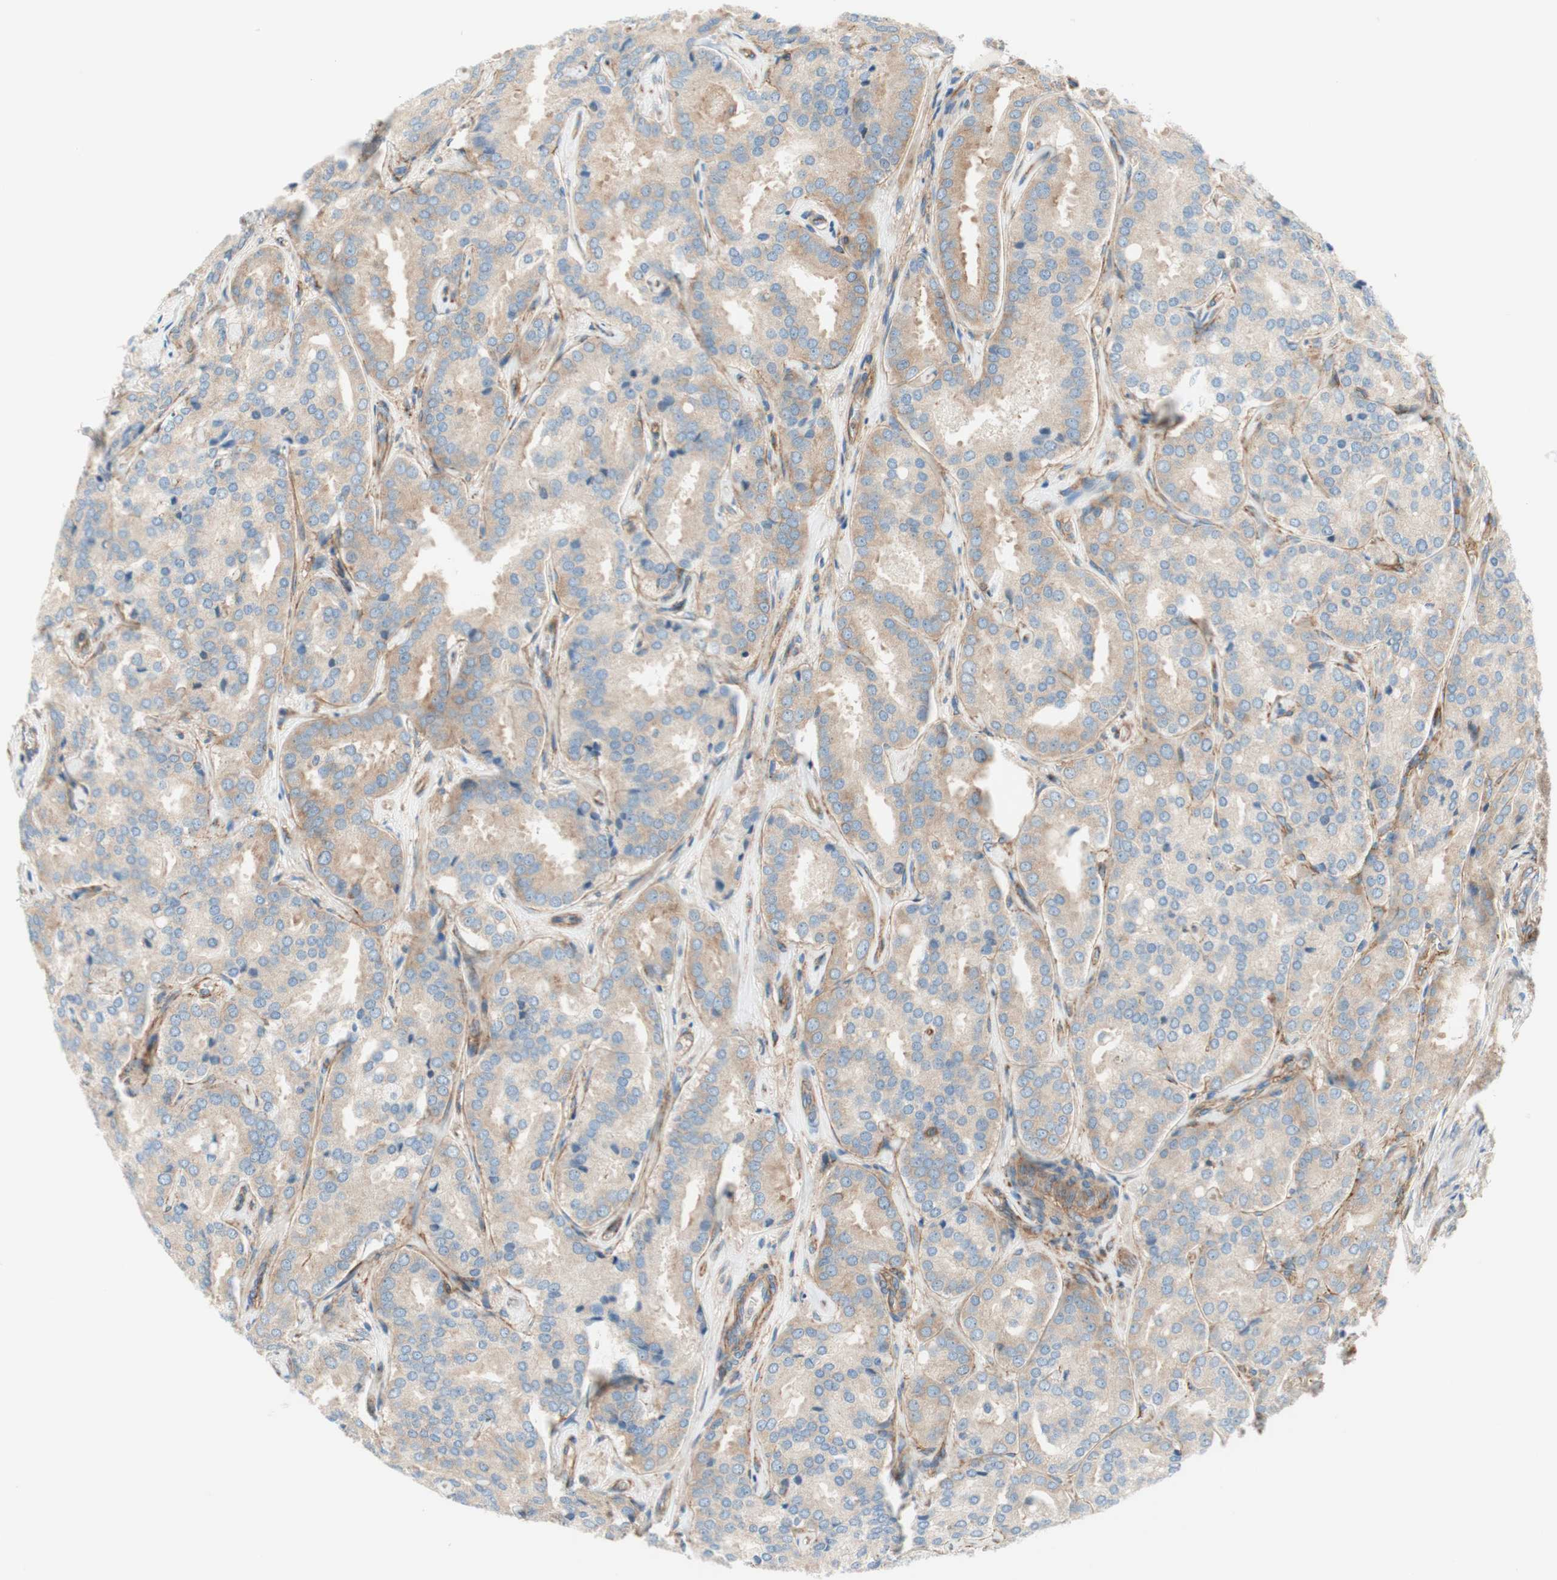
{"staining": {"intensity": "weak", "quantity": ">75%", "location": "cytoplasmic/membranous"}, "tissue": "prostate cancer", "cell_type": "Tumor cells", "image_type": "cancer", "snomed": [{"axis": "morphology", "description": "Adenocarcinoma, High grade"}, {"axis": "topography", "description": "Prostate"}], "caption": "High-grade adenocarcinoma (prostate) tissue demonstrates weak cytoplasmic/membranous positivity in about >75% of tumor cells", "gene": "VPS26A", "patient": {"sex": "male", "age": 65}}